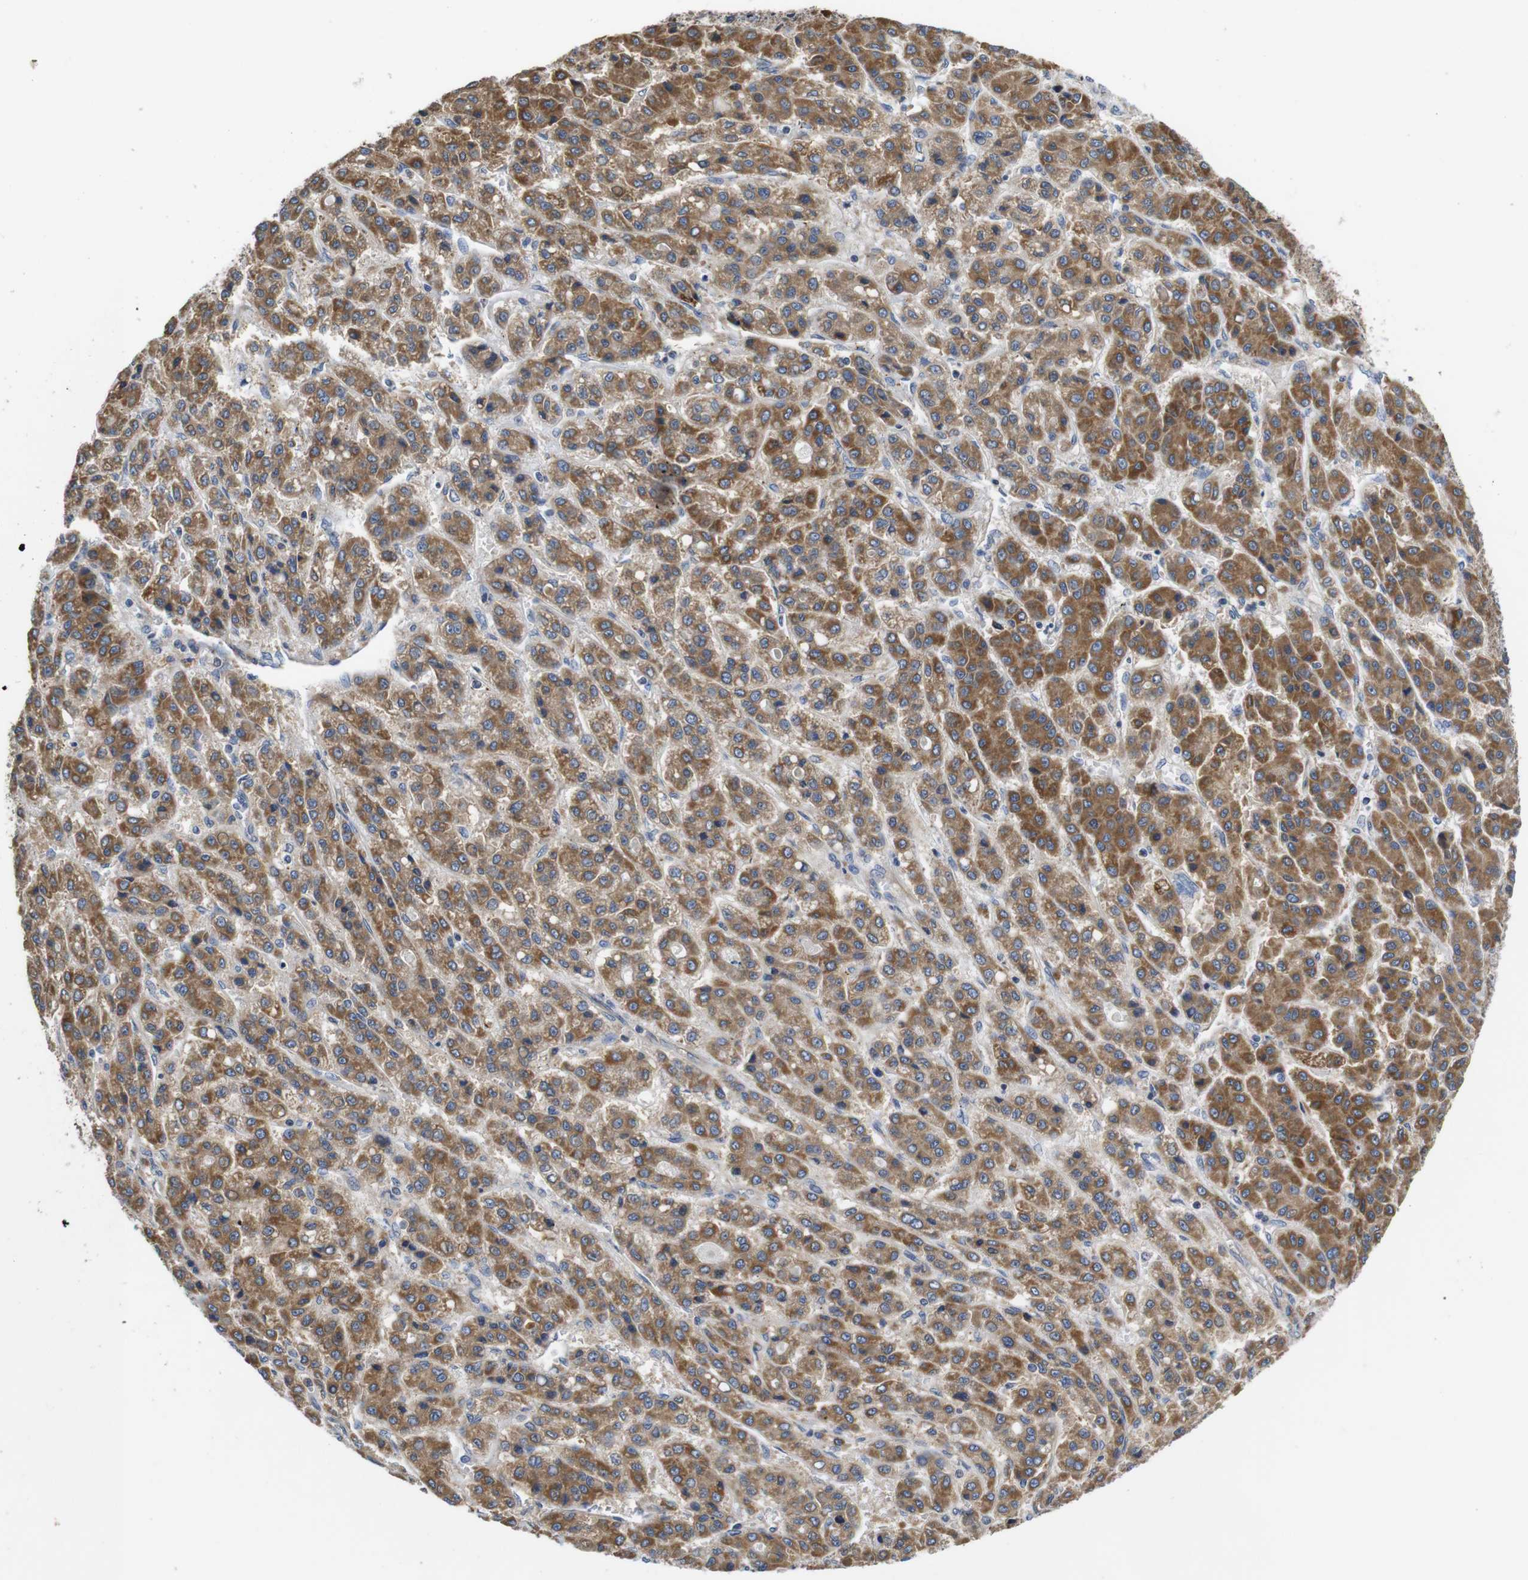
{"staining": {"intensity": "moderate", "quantity": ">75%", "location": "cytoplasmic/membranous"}, "tissue": "liver cancer", "cell_type": "Tumor cells", "image_type": "cancer", "snomed": [{"axis": "morphology", "description": "Carcinoma, Hepatocellular, NOS"}, {"axis": "topography", "description": "Liver"}], "caption": "This photomicrograph exhibits immunohistochemistry staining of hepatocellular carcinoma (liver), with medium moderate cytoplasmic/membranous staining in approximately >75% of tumor cells.", "gene": "MARCHF7", "patient": {"sex": "male", "age": 70}}